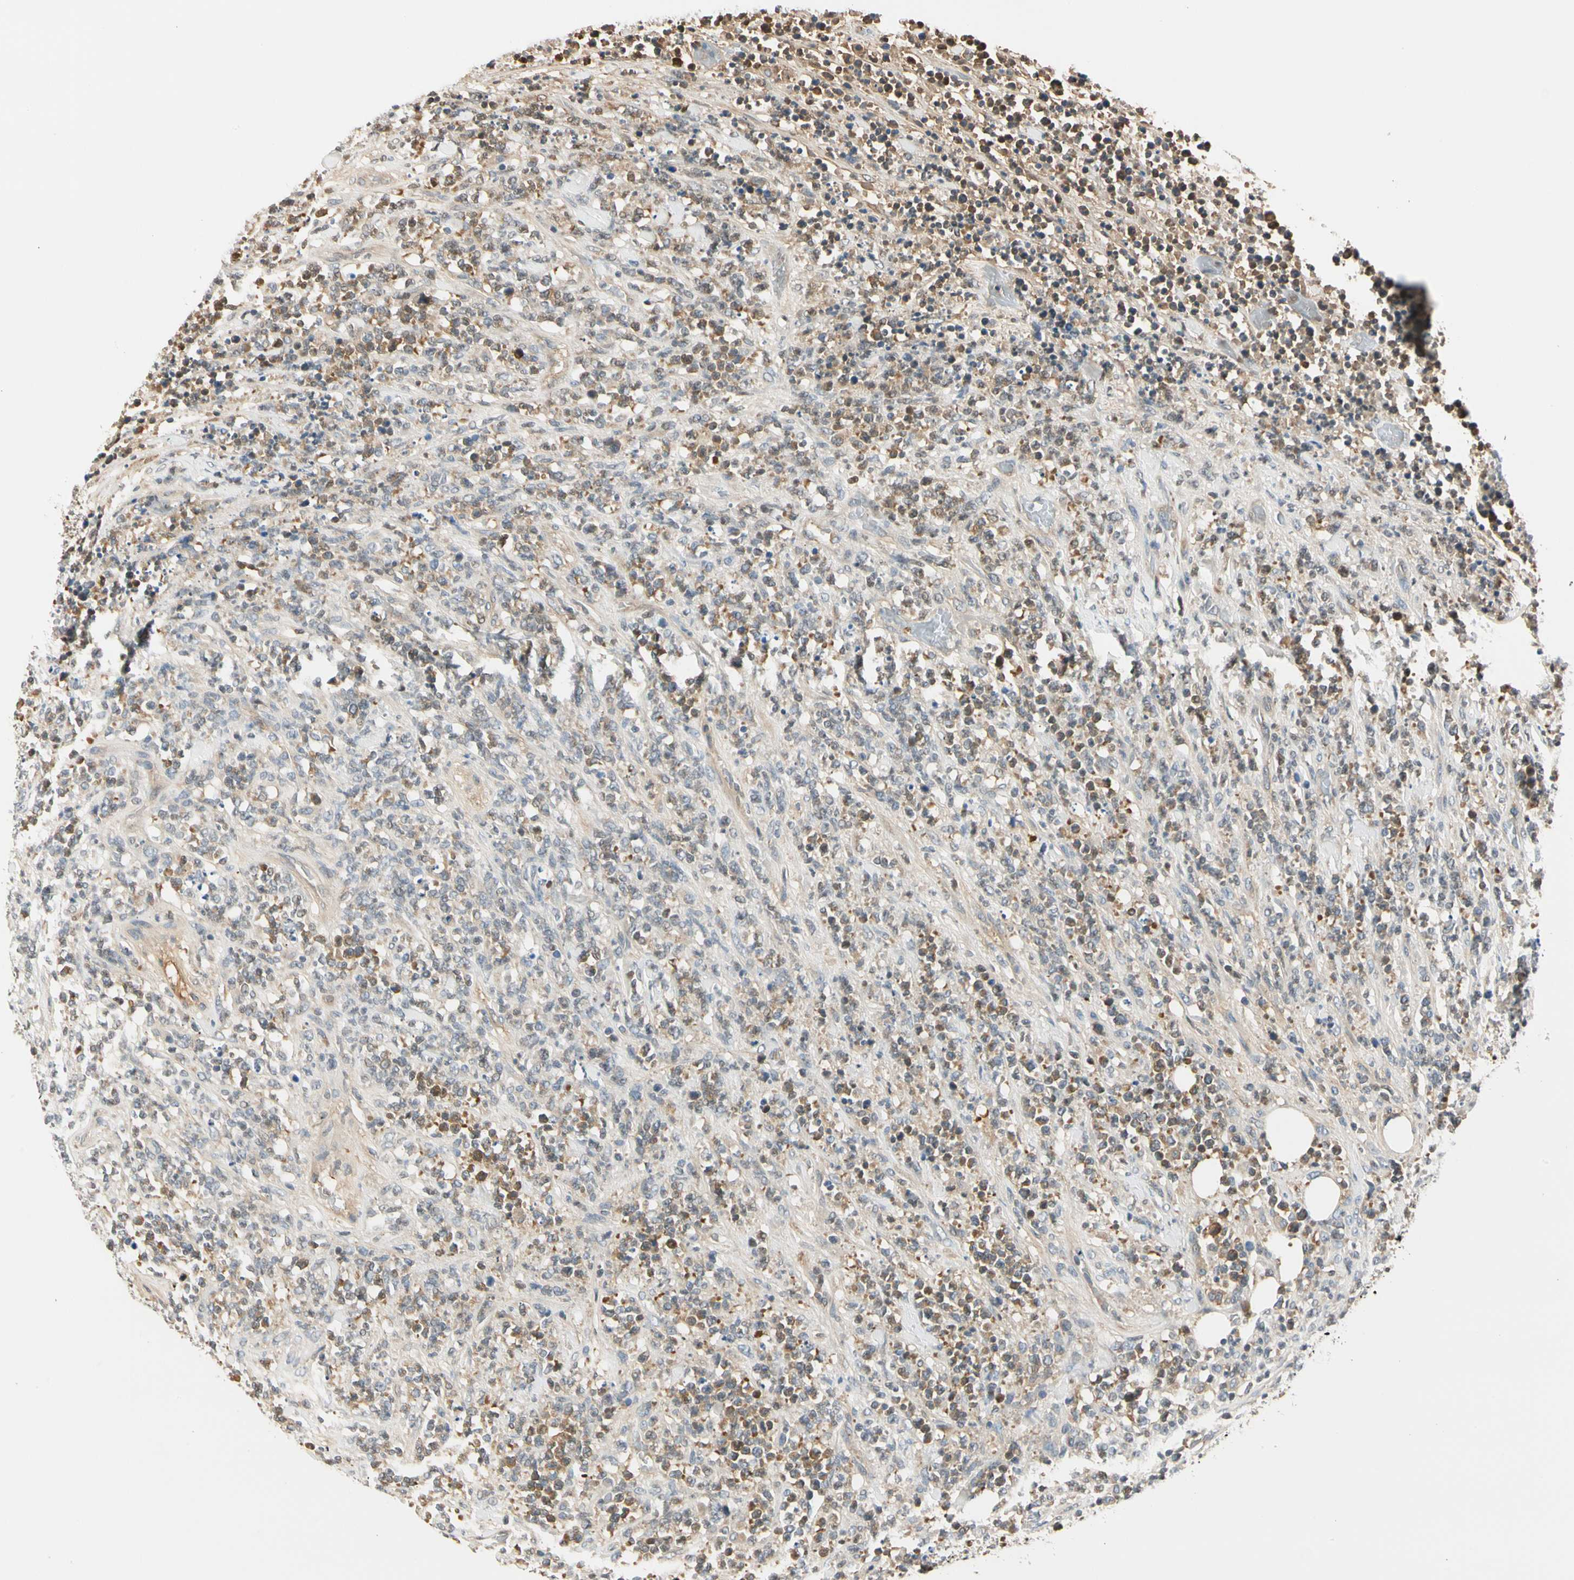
{"staining": {"intensity": "moderate", "quantity": "<25%", "location": "cytoplasmic/membranous"}, "tissue": "lymphoma", "cell_type": "Tumor cells", "image_type": "cancer", "snomed": [{"axis": "morphology", "description": "Malignant lymphoma, non-Hodgkin's type, High grade"}, {"axis": "topography", "description": "Soft tissue"}], "caption": "This is an image of immunohistochemistry staining of lymphoma, which shows moderate expression in the cytoplasmic/membranous of tumor cells.", "gene": "LAMB3", "patient": {"sex": "male", "age": 18}}